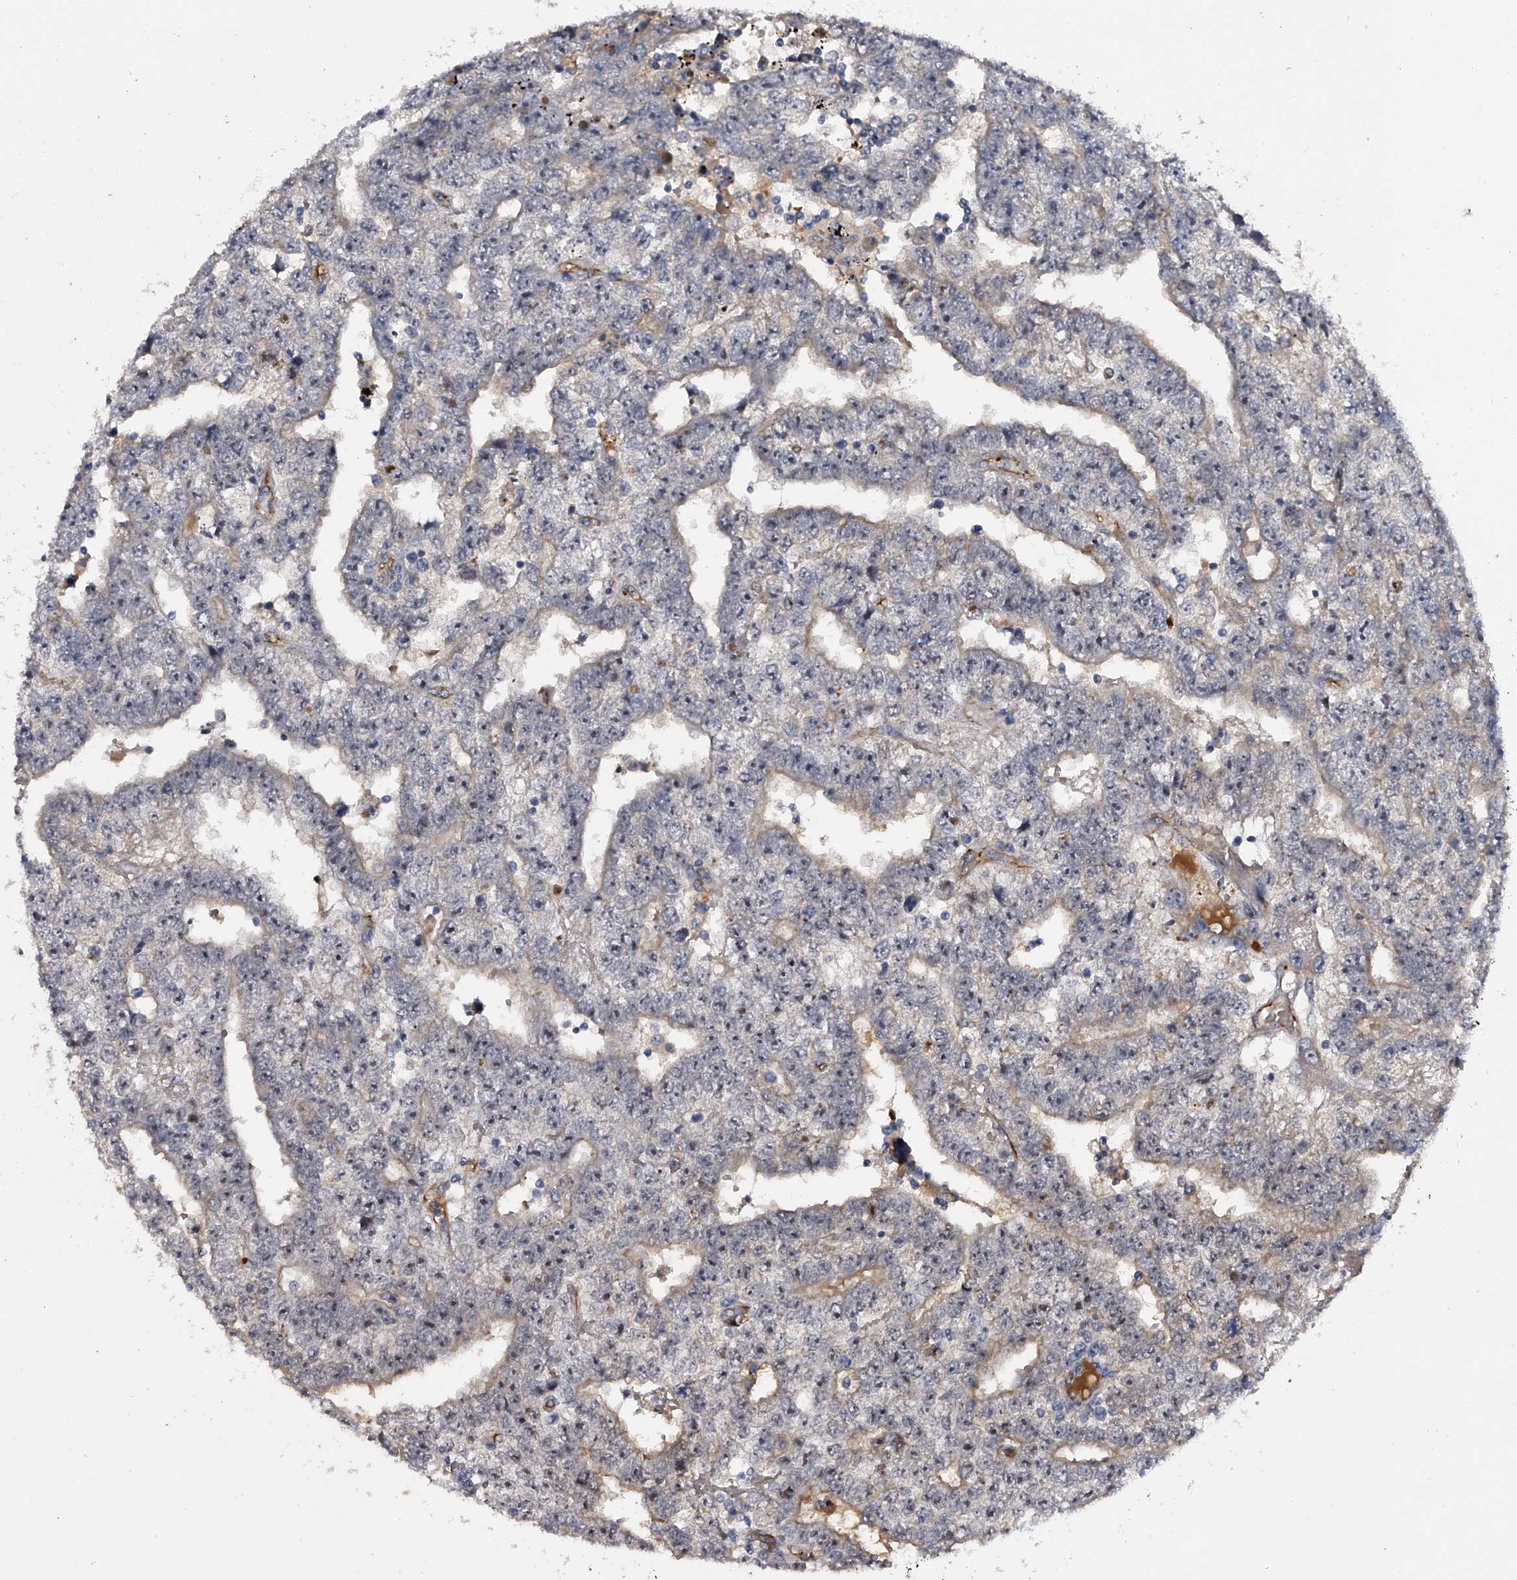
{"staining": {"intensity": "weak", "quantity": "<25%", "location": "cytoplasmic/membranous"}, "tissue": "testis cancer", "cell_type": "Tumor cells", "image_type": "cancer", "snomed": [{"axis": "morphology", "description": "Carcinoma, Embryonal, NOS"}, {"axis": "topography", "description": "Testis"}], "caption": "This is a histopathology image of immunohistochemistry staining of testis cancer (embryonal carcinoma), which shows no staining in tumor cells. (DAB IHC visualized using brightfield microscopy, high magnification).", "gene": "MDN1", "patient": {"sex": "male", "age": 25}}